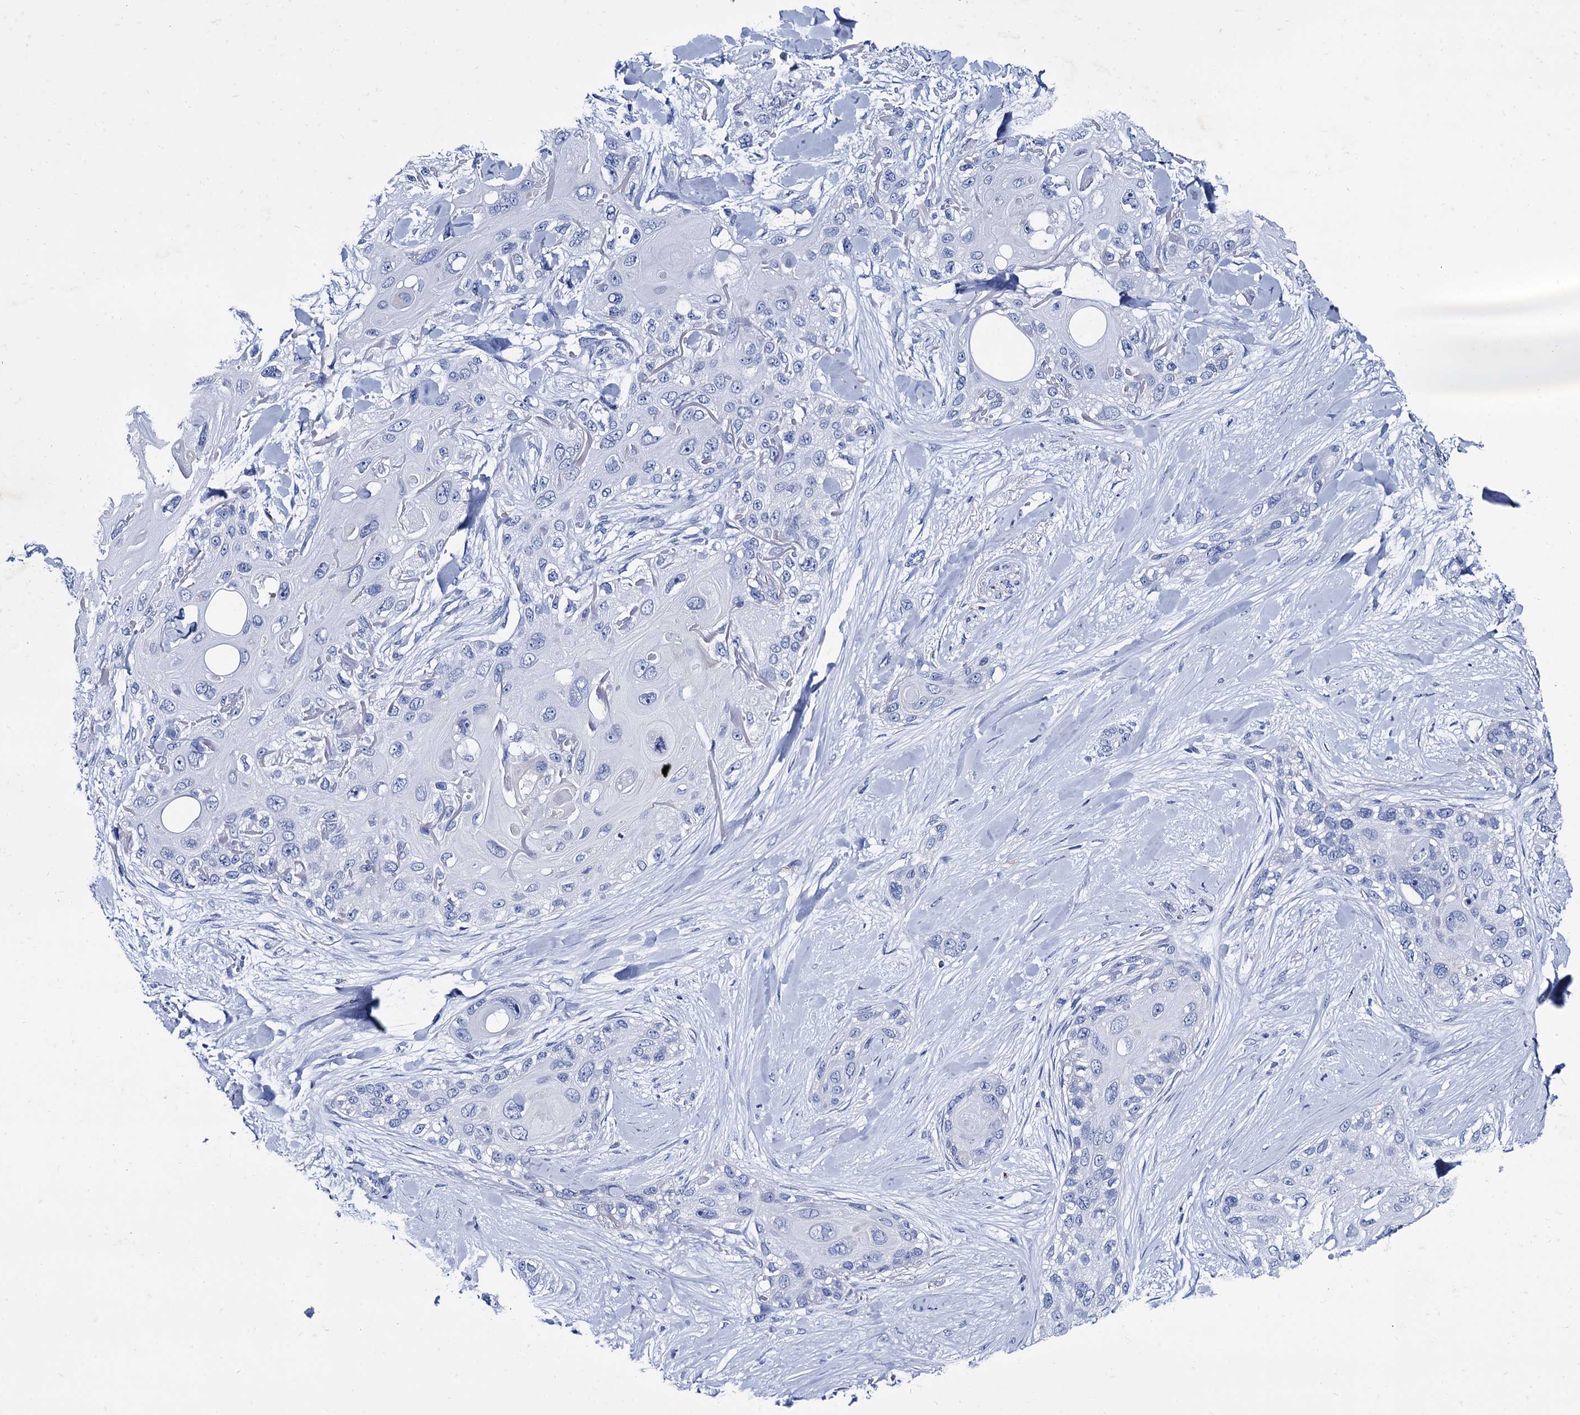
{"staining": {"intensity": "negative", "quantity": "none", "location": "none"}, "tissue": "skin cancer", "cell_type": "Tumor cells", "image_type": "cancer", "snomed": [{"axis": "morphology", "description": "Normal tissue, NOS"}, {"axis": "morphology", "description": "Squamous cell carcinoma, NOS"}, {"axis": "topography", "description": "Skin"}], "caption": "Micrograph shows no protein staining in tumor cells of skin cancer tissue. (Brightfield microscopy of DAB (3,3'-diaminobenzidine) IHC at high magnification).", "gene": "TMEM72", "patient": {"sex": "male", "age": 72}}